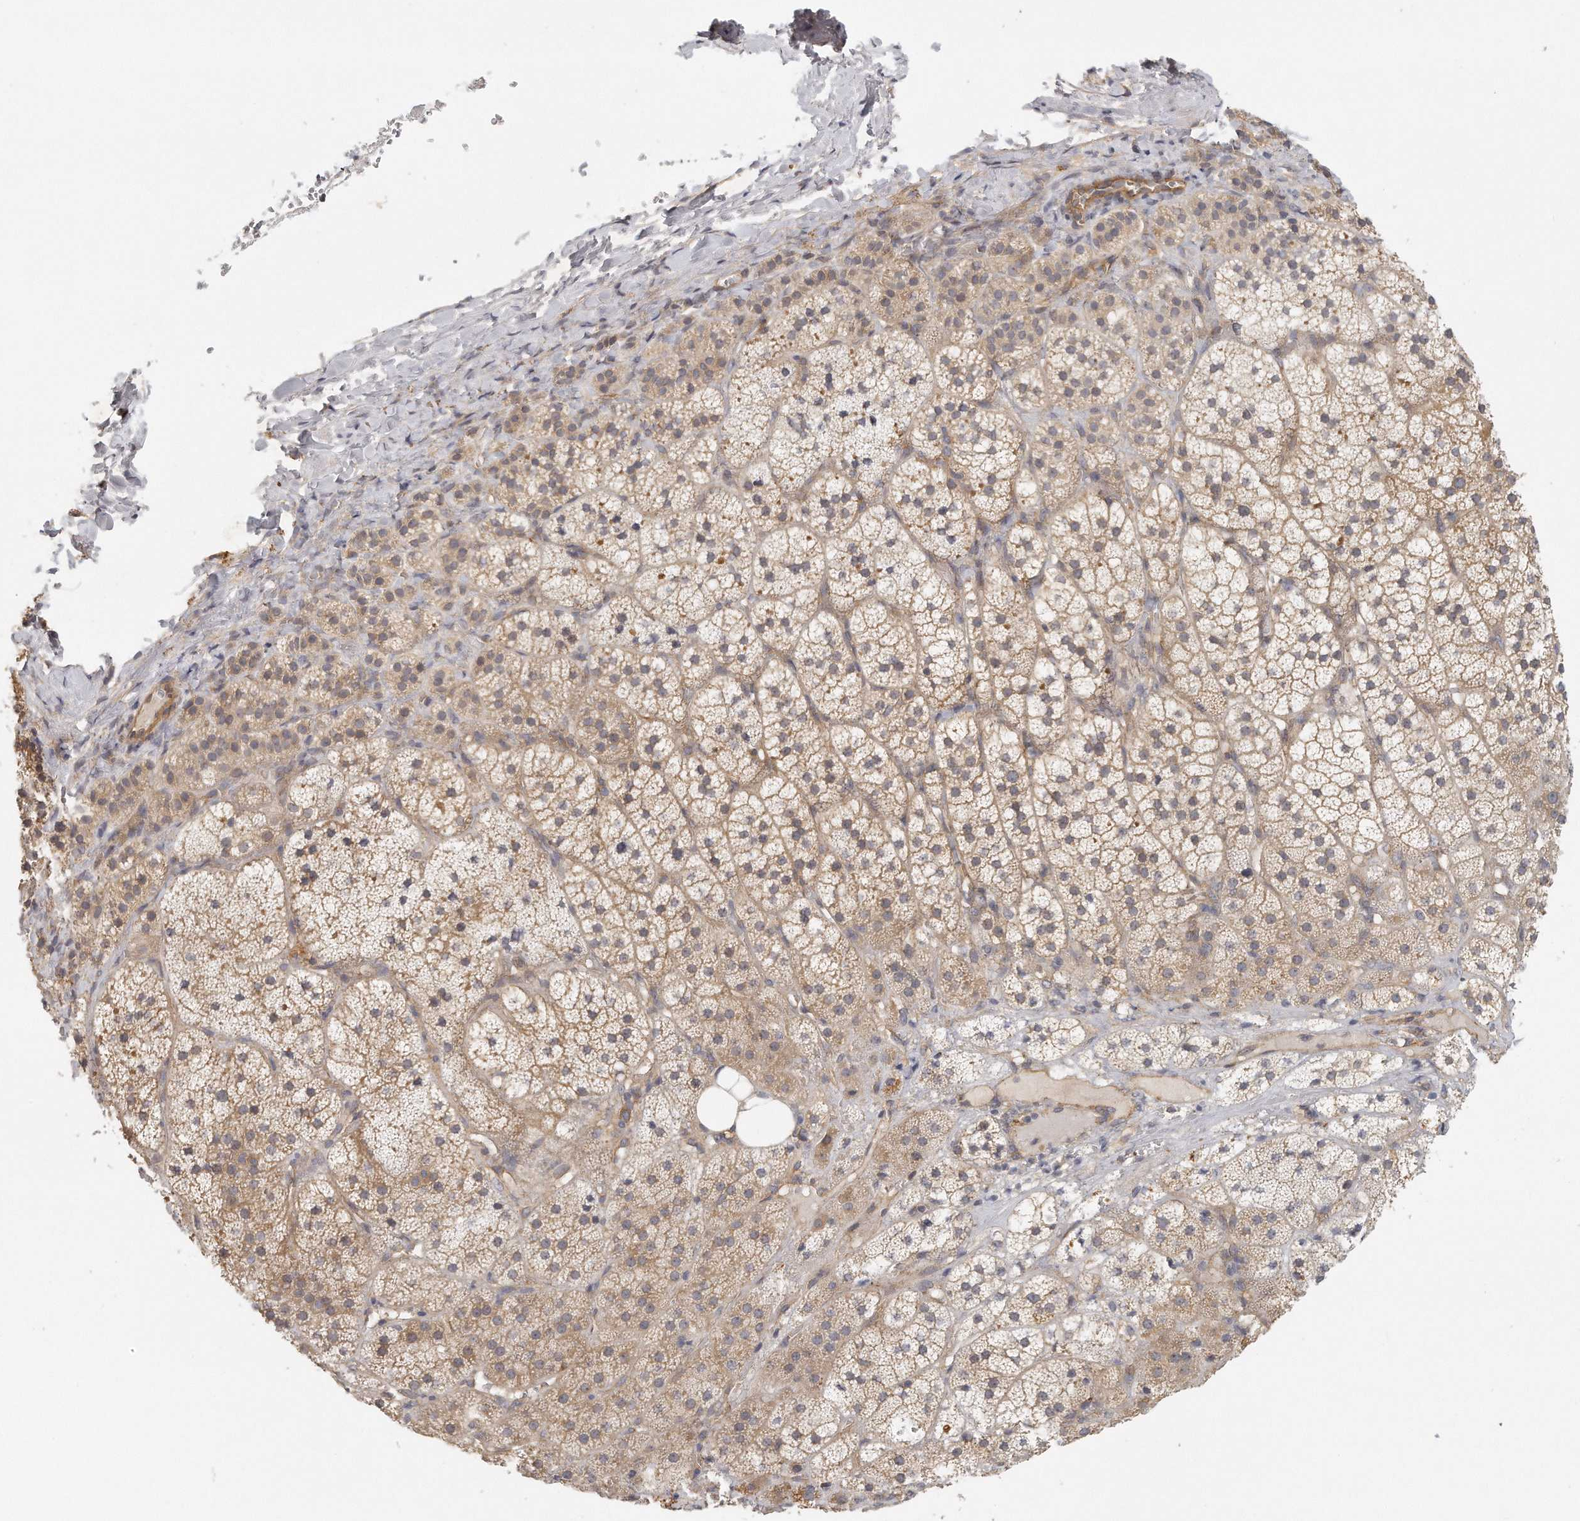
{"staining": {"intensity": "weak", "quantity": ">75%", "location": "cytoplasmic/membranous"}, "tissue": "adrenal gland", "cell_type": "Glandular cells", "image_type": "normal", "snomed": [{"axis": "morphology", "description": "Normal tissue, NOS"}, {"axis": "topography", "description": "Adrenal gland"}], "caption": "Adrenal gland stained with immunohistochemistry displays weak cytoplasmic/membranous staining in approximately >75% of glandular cells.", "gene": "MTERF4", "patient": {"sex": "female", "age": 44}}